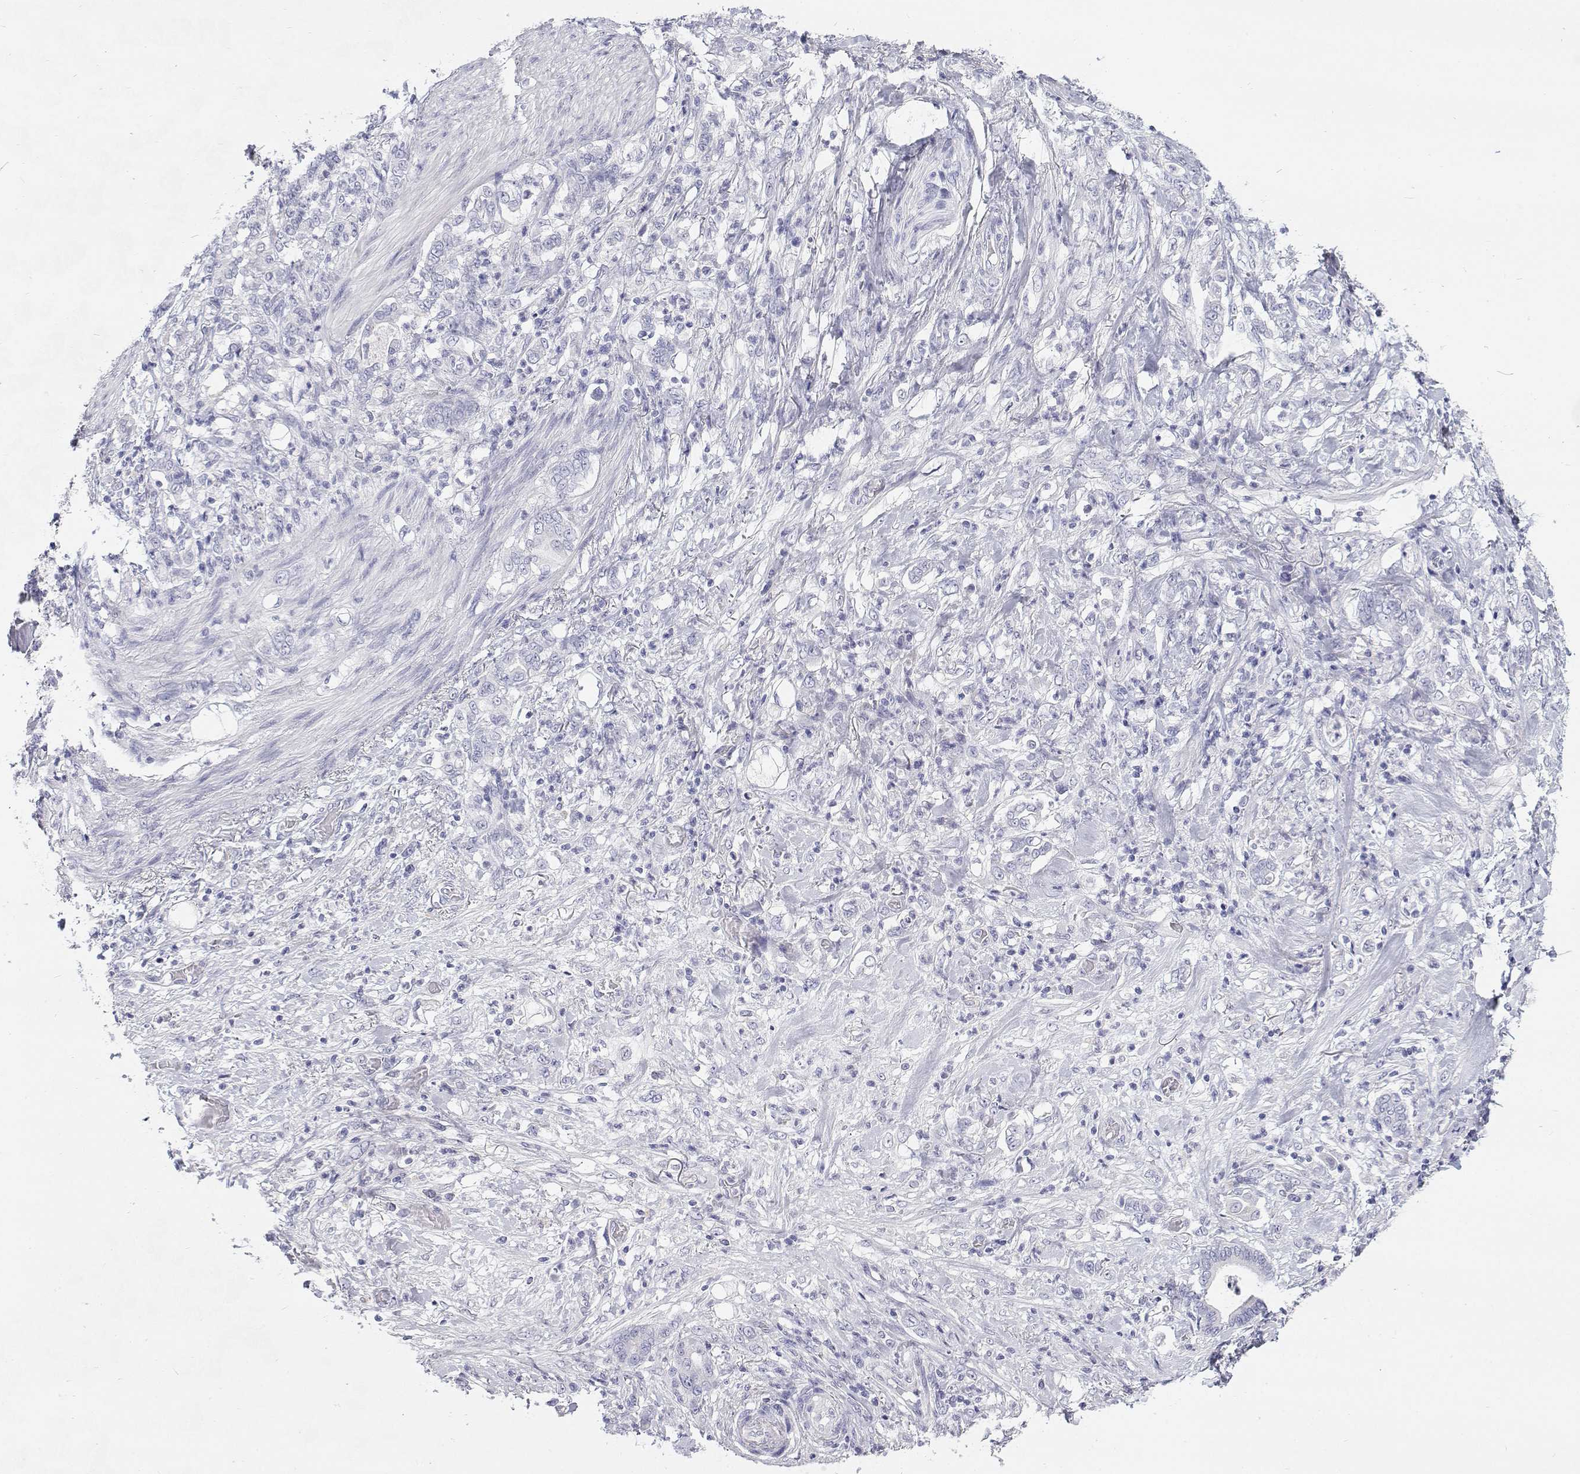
{"staining": {"intensity": "negative", "quantity": "none", "location": "none"}, "tissue": "stomach cancer", "cell_type": "Tumor cells", "image_type": "cancer", "snomed": [{"axis": "morphology", "description": "Adenocarcinoma, NOS"}, {"axis": "topography", "description": "Stomach"}], "caption": "Stomach adenocarcinoma was stained to show a protein in brown. There is no significant expression in tumor cells. (DAB (3,3'-diaminobenzidine) IHC visualized using brightfield microscopy, high magnification).", "gene": "NCR2", "patient": {"sex": "female", "age": 79}}